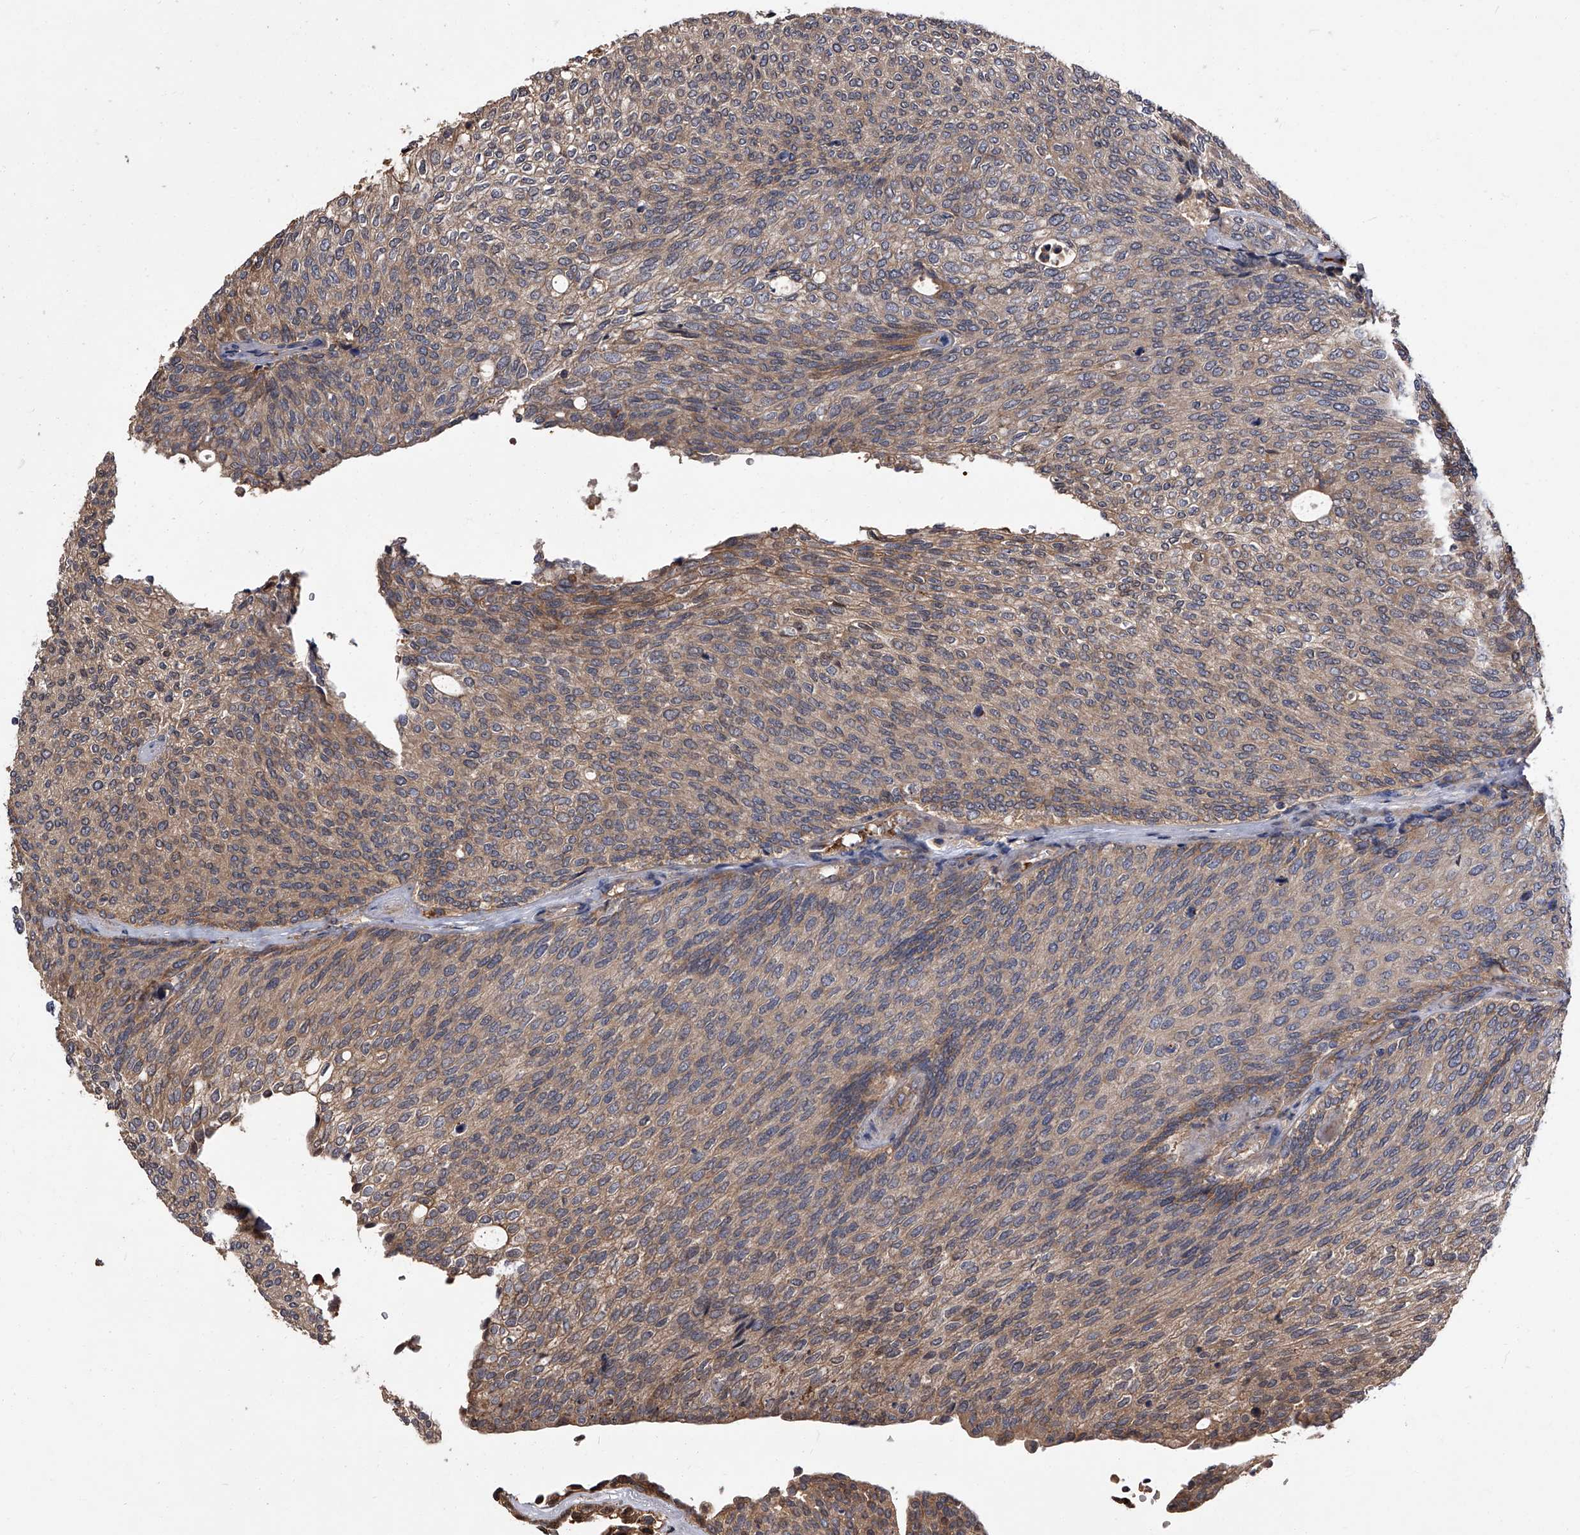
{"staining": {"intensity": "moderate", "quantity": "25%-75%", "location": "cytoplasmic/membranous"}, "tissue": "urothelial cancer", "cell_type": "Tumor cells", "image_type": "cancer", "snomed": [{"axis": "morphology", "description": "Urothelial carcinoma, Low grade"}, {"axis": "topography", "description": "Urinary bladder"}], "caption": "Immunohistochemistry photomicrograph of neoplastic tissue: human low-grade urothelial carcinoma stained using IHC shows medium levels of moderate protein expression localized specifically in the cytoplasmic/membranous of tumor cells, appearing as a cytoplasmic/membranous brown color.", "gene": "STK36", "patient": {"sex": "female", "age": 79}}